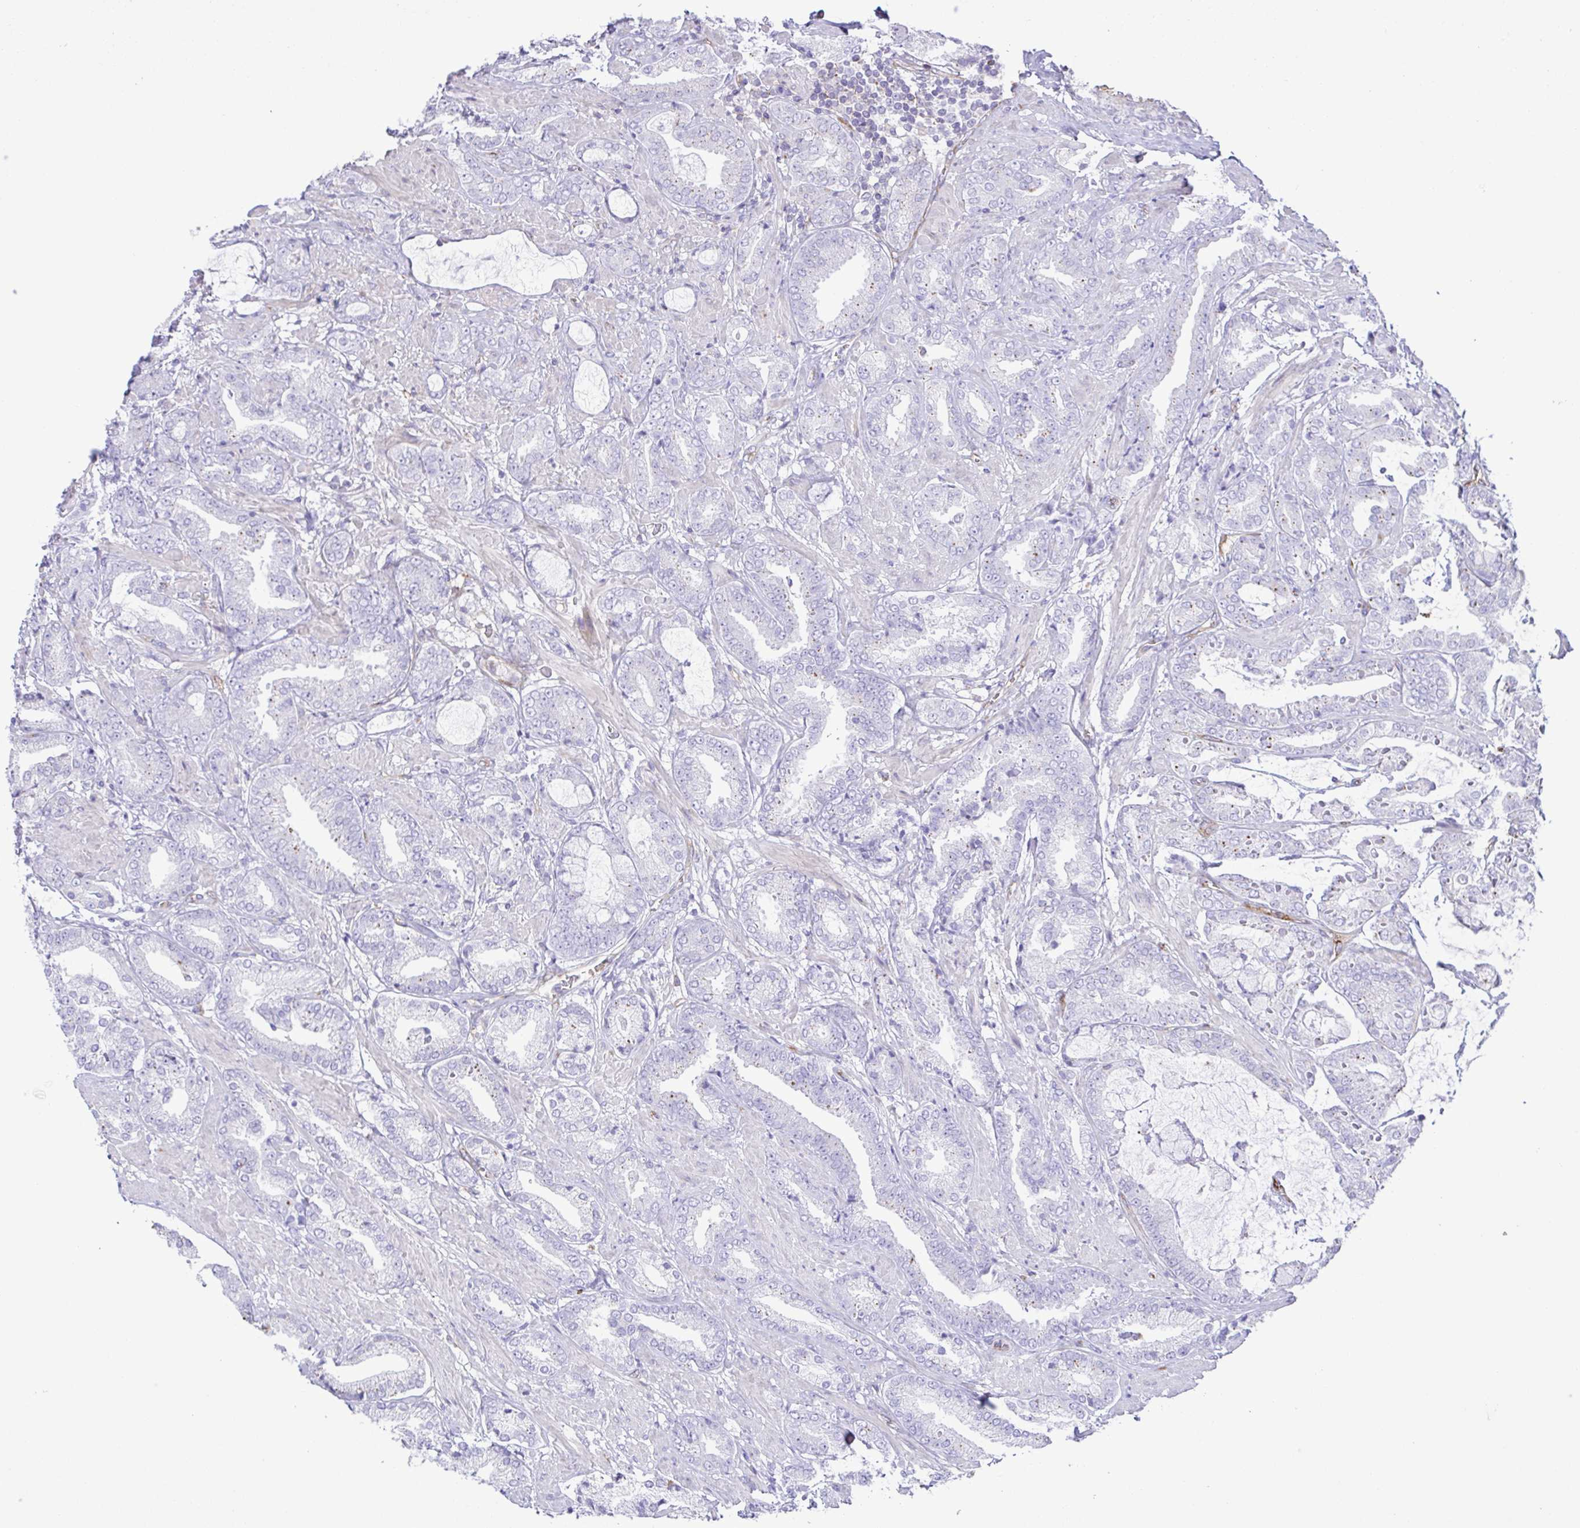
{"staining": {"intensity": "negative", "quantity": "none", "location": "none"}, "tissue": "prostate cancer", "cell_type": "Tumor cells", "image_type": "cancer", "snomed": [{"axis": "morphology", "description": "Adenocarcinoma, High grade"}, {"axis": "topography", "description": "Prostate"}], "caption": "This photomicrograph is of prostate cancer (adenocarcinoma (high-grade)) stained with IHC to label a protein in brown with the nuclei are counter-stained blue. There is no positivity in tumor cells. (DAB (3,3'-diaminobenzidine) immunohistochemistry (IHC) visualized using brightfield microscopy, high magnification).", "gene": "FLT1", "patient": {"sex": "male", "age": 56}}